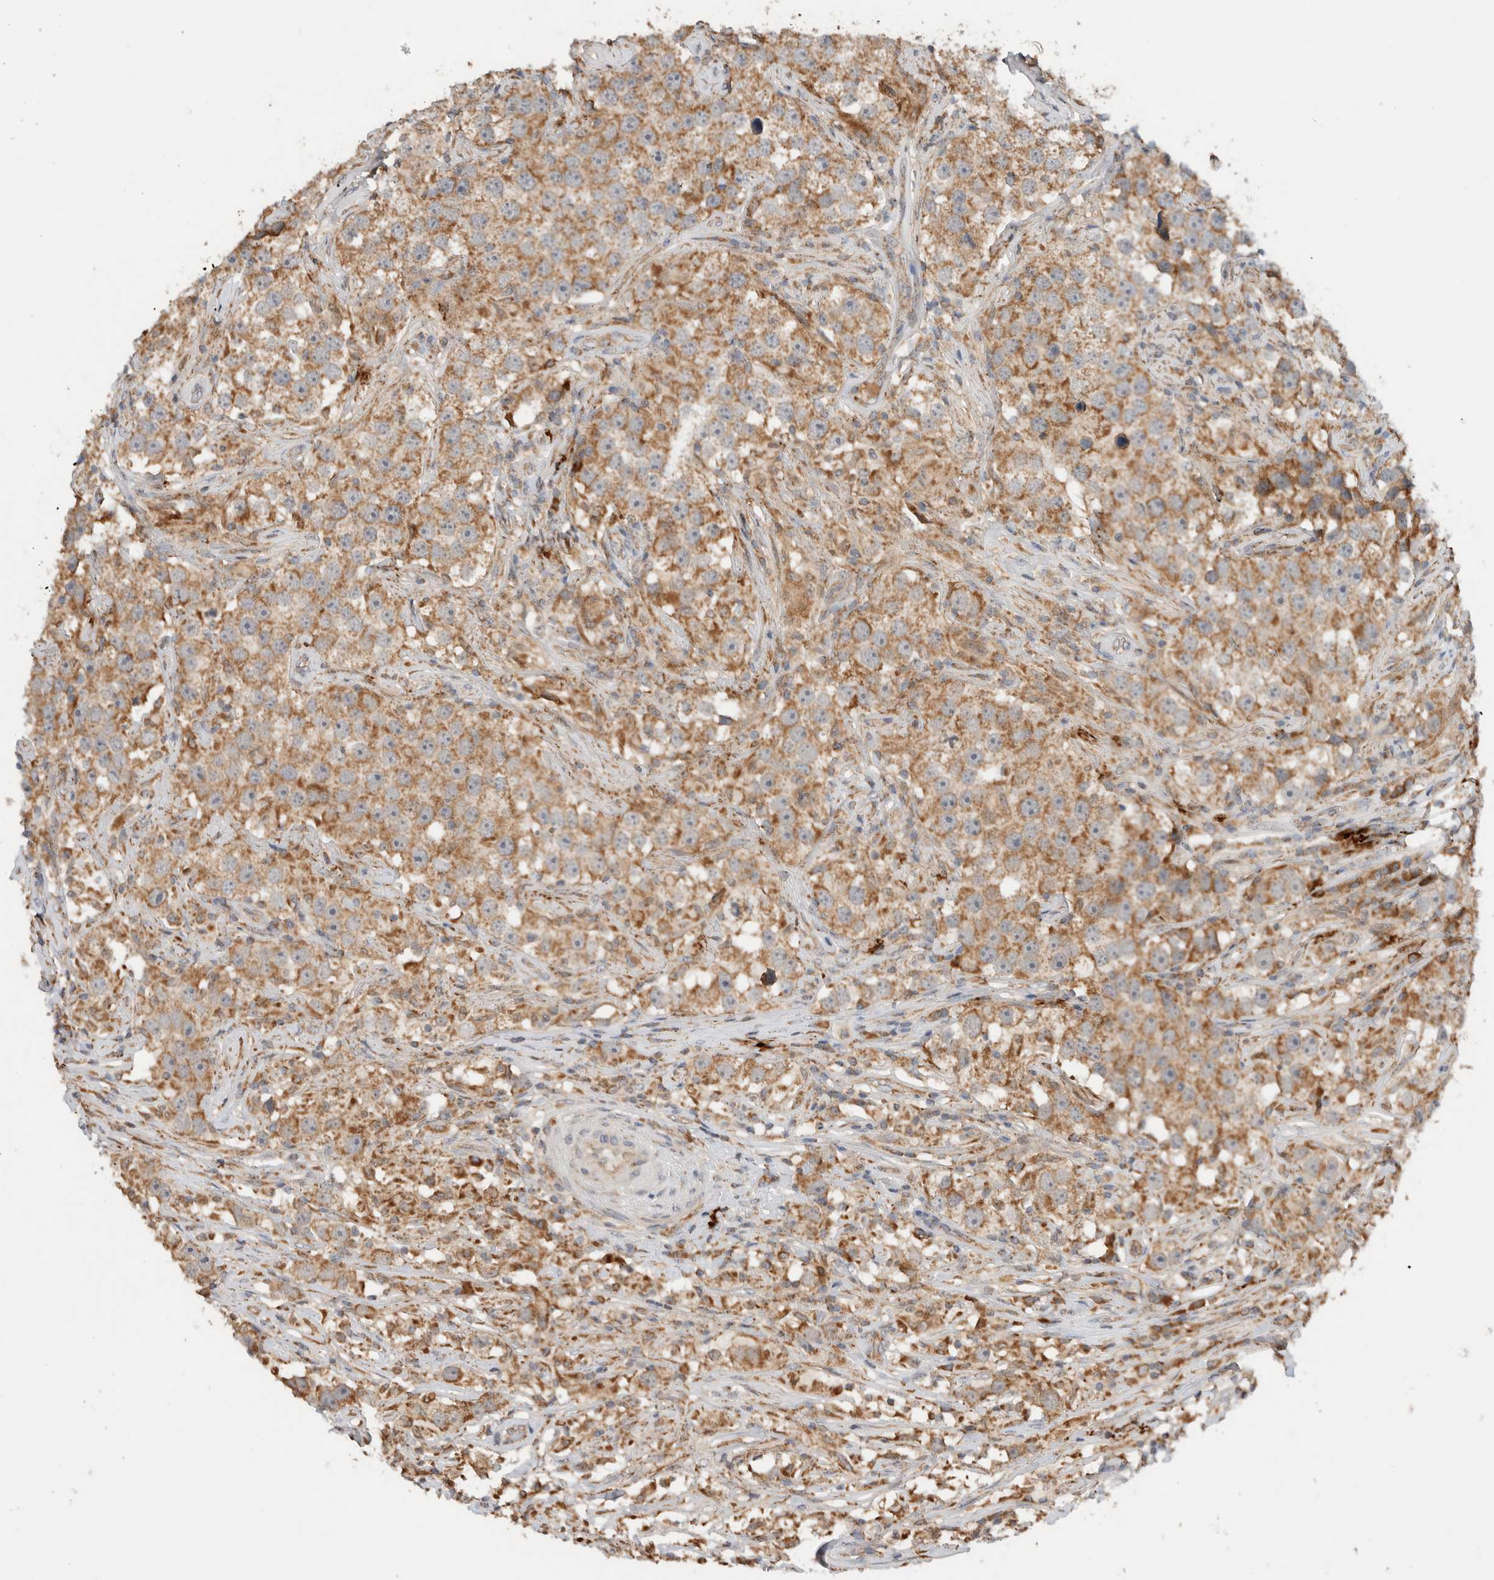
{"staining": {"intensity": "moderate", "quantity": ">75%", "location": "cytoplasmic/membranous"}, "tissue": "testis cancer", "cell_type": "Tumor cells", "image_type": "cancer", "snomed": [{"axis": "morphology", "description": "Seminoma, NOS"}, {"axis": "topography", "description": "Testis"}], "caption": "A brown stain labels moderate cytoplasmic/membranous staining of a protein in seminoma (testis) tumor cells.", "gene": "AMPD1", "patient": {"sex": "male", "age": 49}}